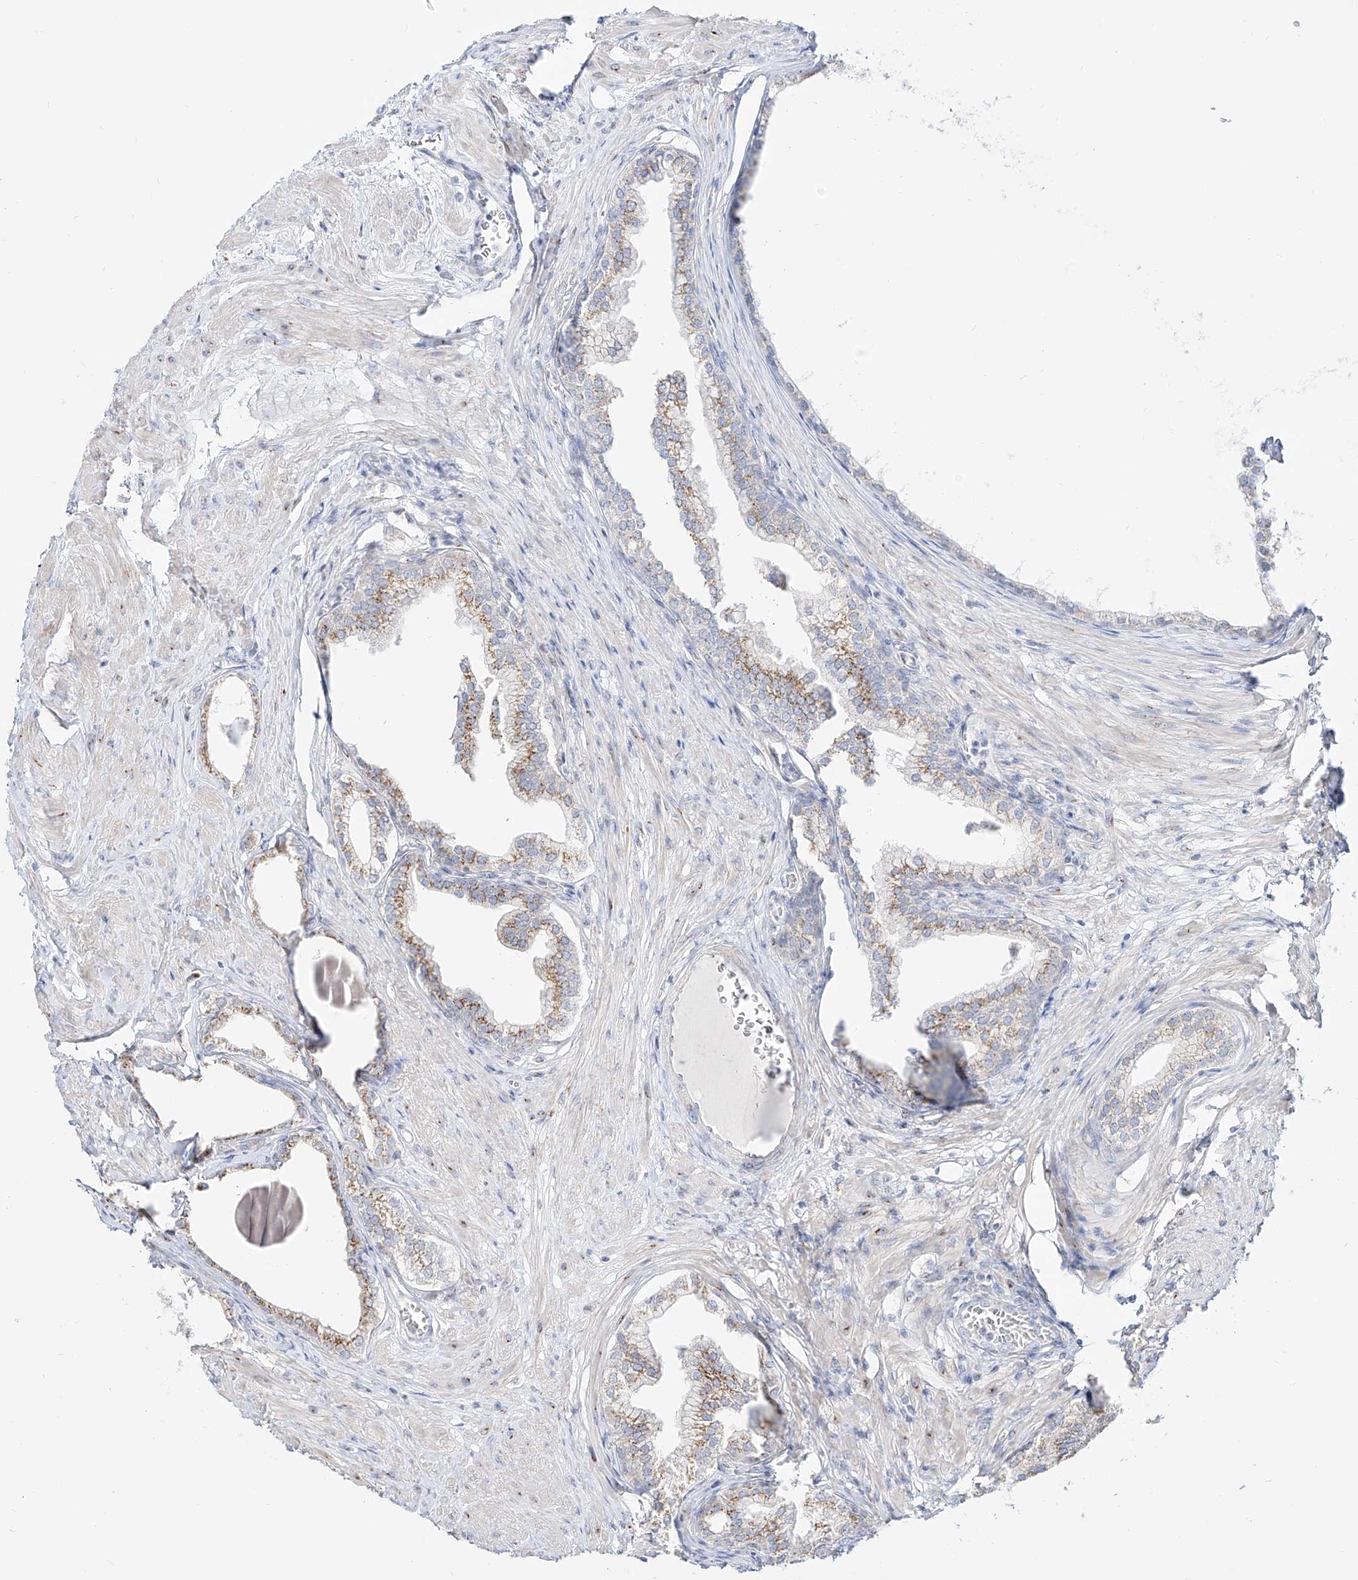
{"staining": {"intensity": "moderate", "quantity": ">75%", "location": "cytoplasmic/membranous"}, "tissue": "prostate", "cell_type": "Glandular cells", "image_type": "normal", "snomed": [{"axis": "morphology", "description": "Normal tissue, NOS"}, {"axis": "morphology", "description": "Urothelial carcinoma, Low grade"}, {"axis": "topography", "description": "Urinary bladder"}, {"axis": "topography", "description": "Prostate"}], "caption": "Immunohistochemistry (IHC) of normal human prostate shows medium levels of moderate cytoplasmic/membranous positivity in about >75% of glandular cells.", "gene": "BSDC1", "patient": {"sex": "male", "age": 60}}